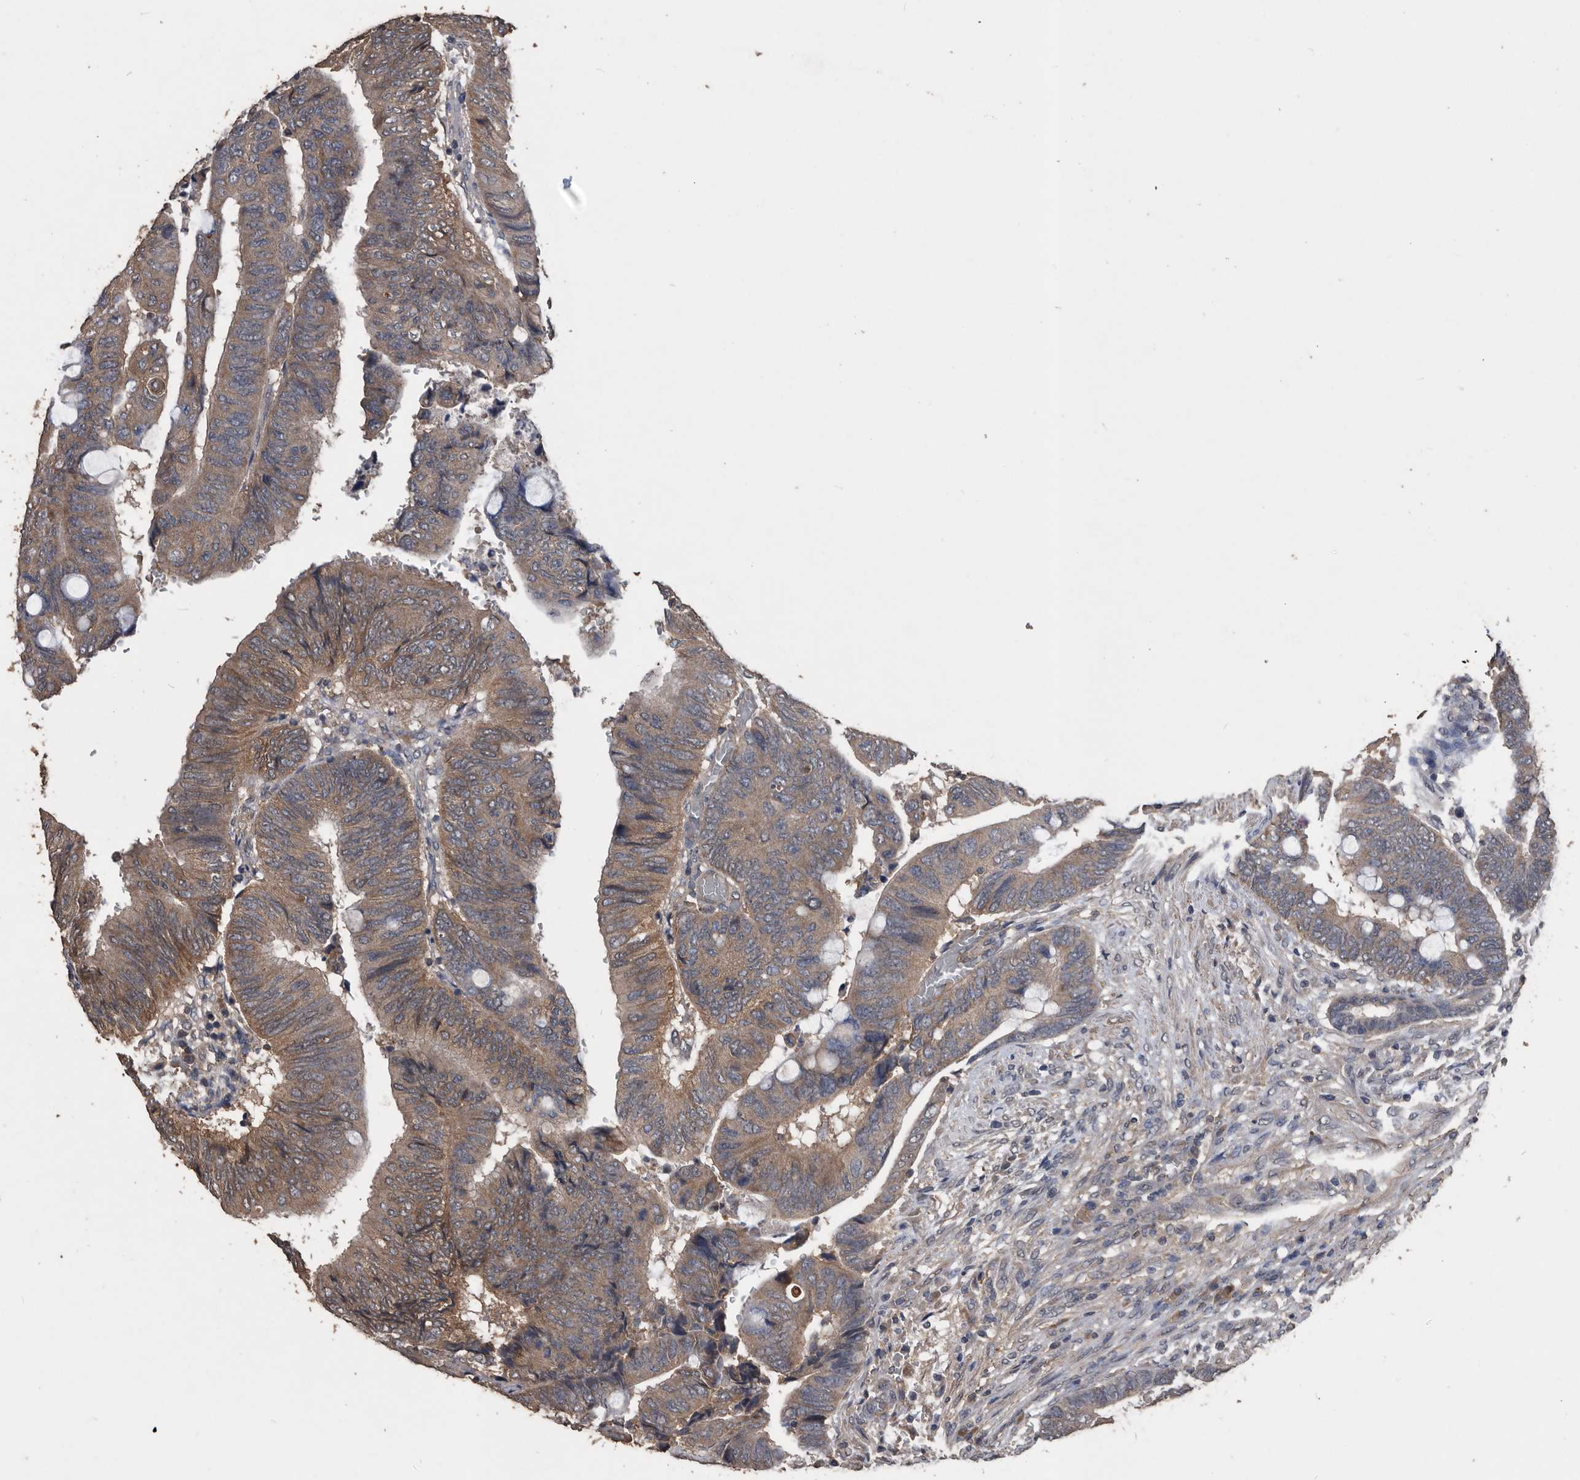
{"staining": {"intensity": "moderate", "quantity": ">75%", "location": "cytoplasmic/membranous"}, "tissue": "colorectal cancer", "cell_type": "Tumor cells", "image_type": "cancer", "snomed": [{"axis": "morphology", "description": "Normal tissue, NOS"}, {"axis": "morphology", "description": "Adenocarcinoma, NOS"}, {"axis": "topography", "description": "Rectum"}, {"axis": "topography", "description": "Peripheral nerve tissue"}], "caption": "Protein staining of colorectal cancer tissue exhibits moderate cytoplasmic/membranous staining in approximately >75% of tumor cells.", "gene": "NRBP1", "patient": {"sex": "male", "age": 92}}